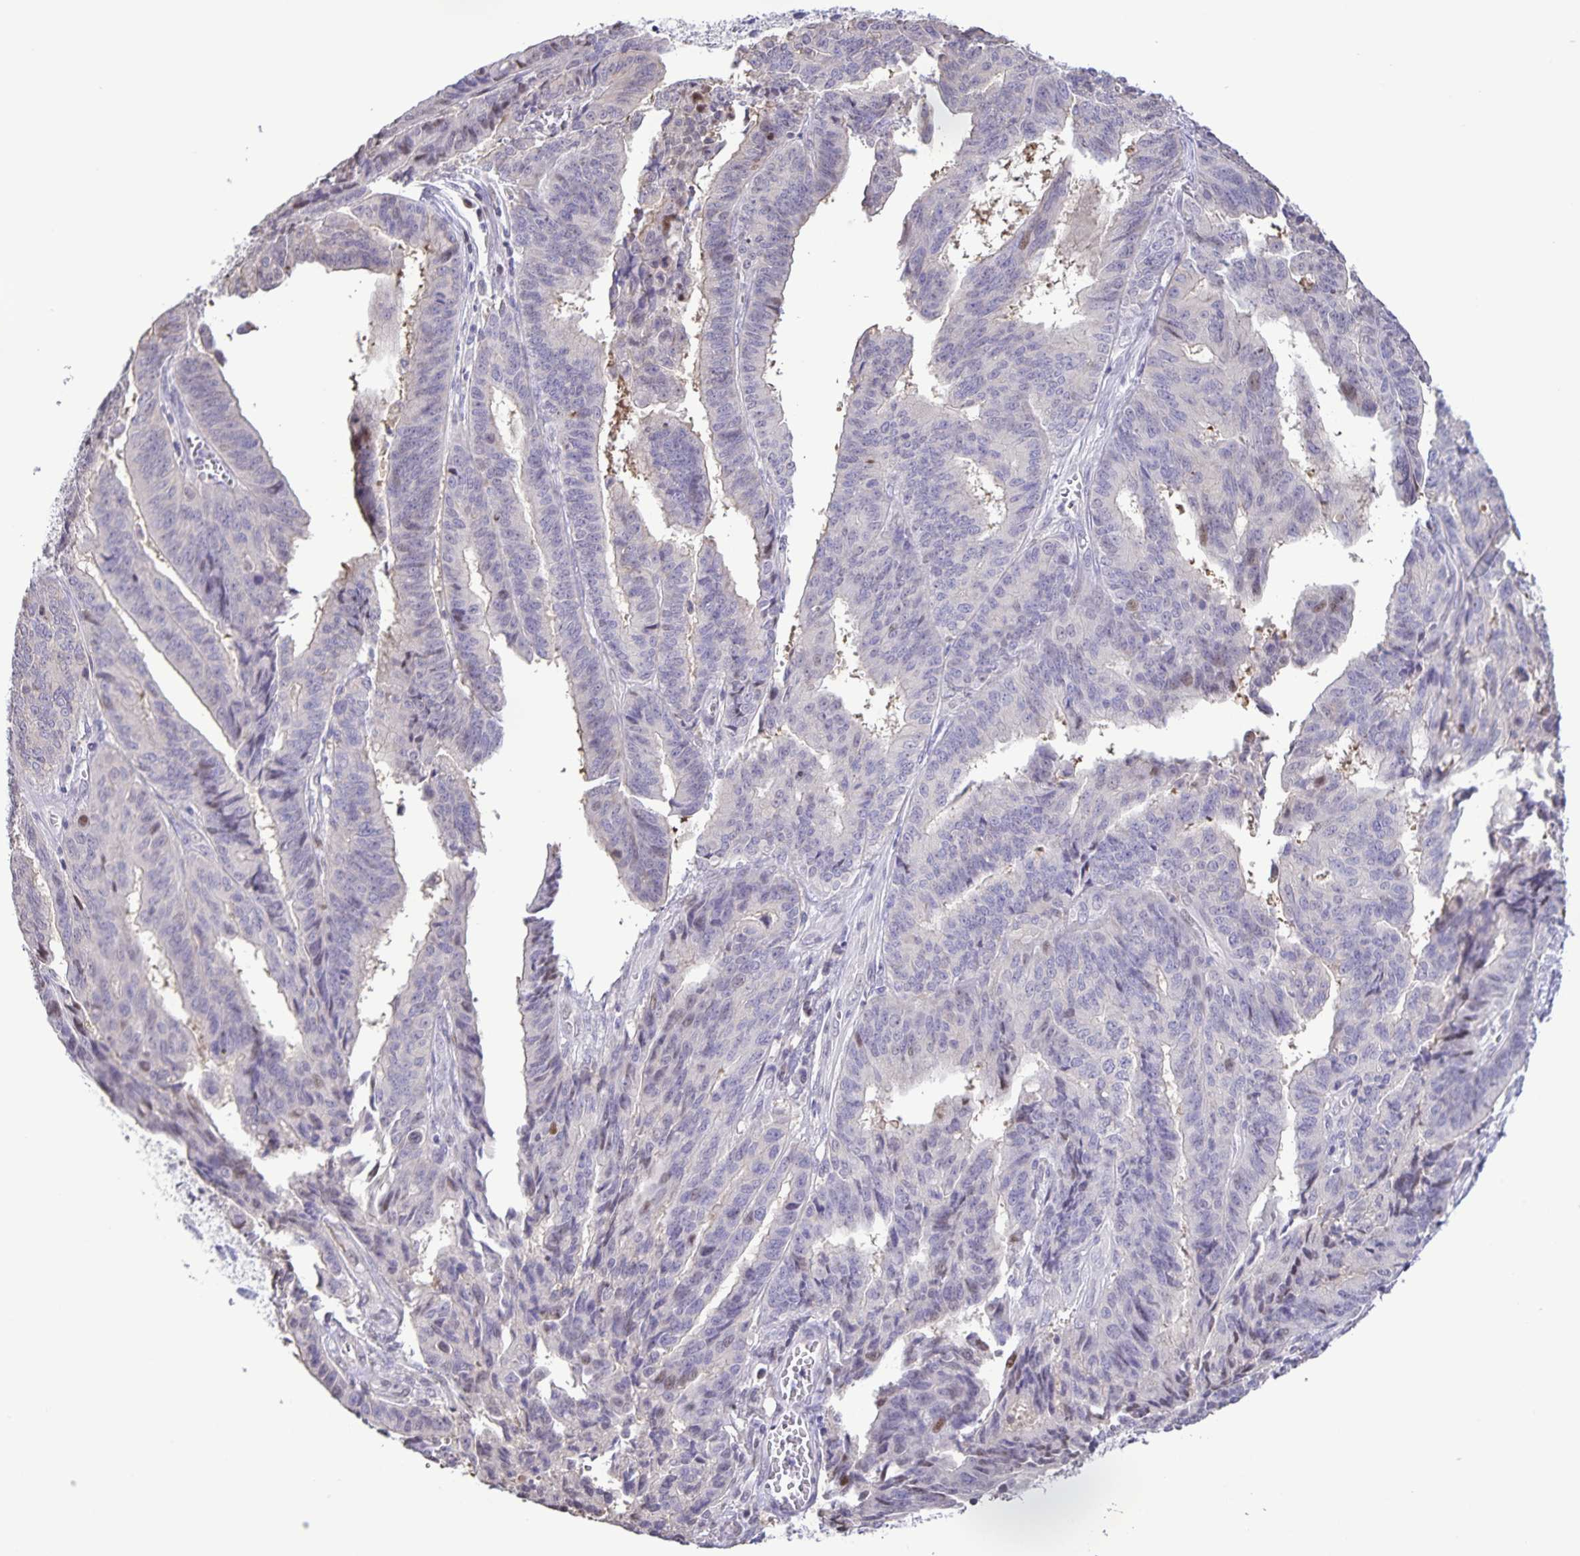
{"staining": {"intensity": "negative", "quantity": "none", "location": "none"}, "tissue": "endometrial cancer", "cell_type": "Tumor cells", "image_type": "cancer", "snomed": [{"axis": "morphology", "description": "Adenocarcinoma, NOS"}, {"axis": "topography", "description": "Endometrium"}], "caption": "Tumor cells show no significant staining in endometrial cancer. (DAB immunohistochemistry with hematoxylin counter stain).", "gene": "ONECUT2", "patient": {"sex": "female", "age": 65}}